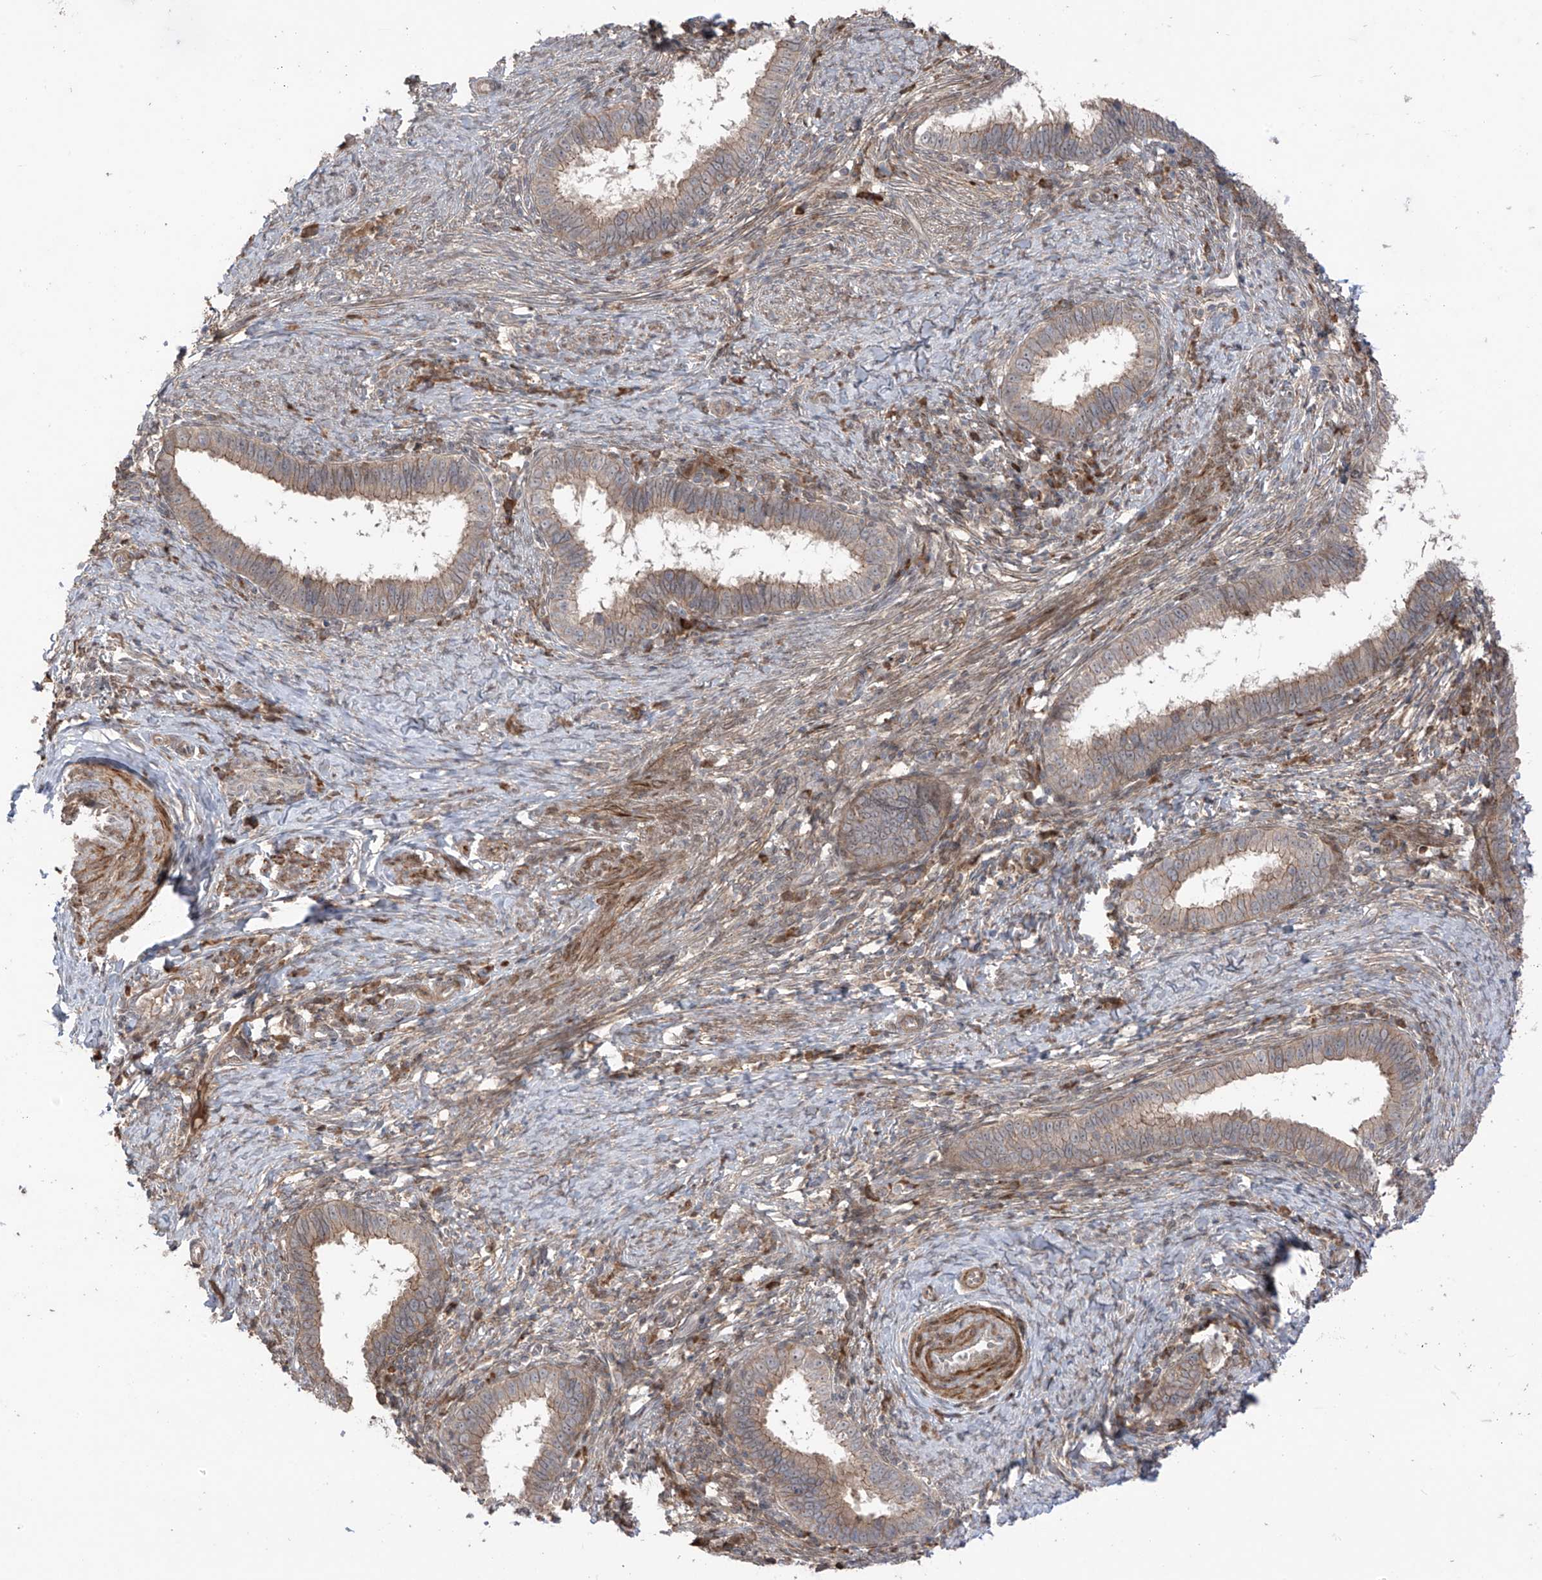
{"staining": {"intensity": "weak", "quantity": ">75%", "location": "cytoplasmic/membranous"}, "tissue": "cervical cancer", "cell_type": "Tumor cells", "image_type": "cancer", "snomed": [{"axis": "morphology", "description": "Adenocarcinoma, NOS"}, {"axis": "topography", "description": "Cervix"}], "caption": "High-power microscopy captured an immunohistochemistry photomicrograph of adenocarcinoma (cervical), revealing weak cytoplasmic/membranous expression in approximately >75% of tumor cells. (DAB IHC with brightfield microscopy, high magnification).", "gene": "LRRC74A", "patient": {"sex": "female", "age": 36}}